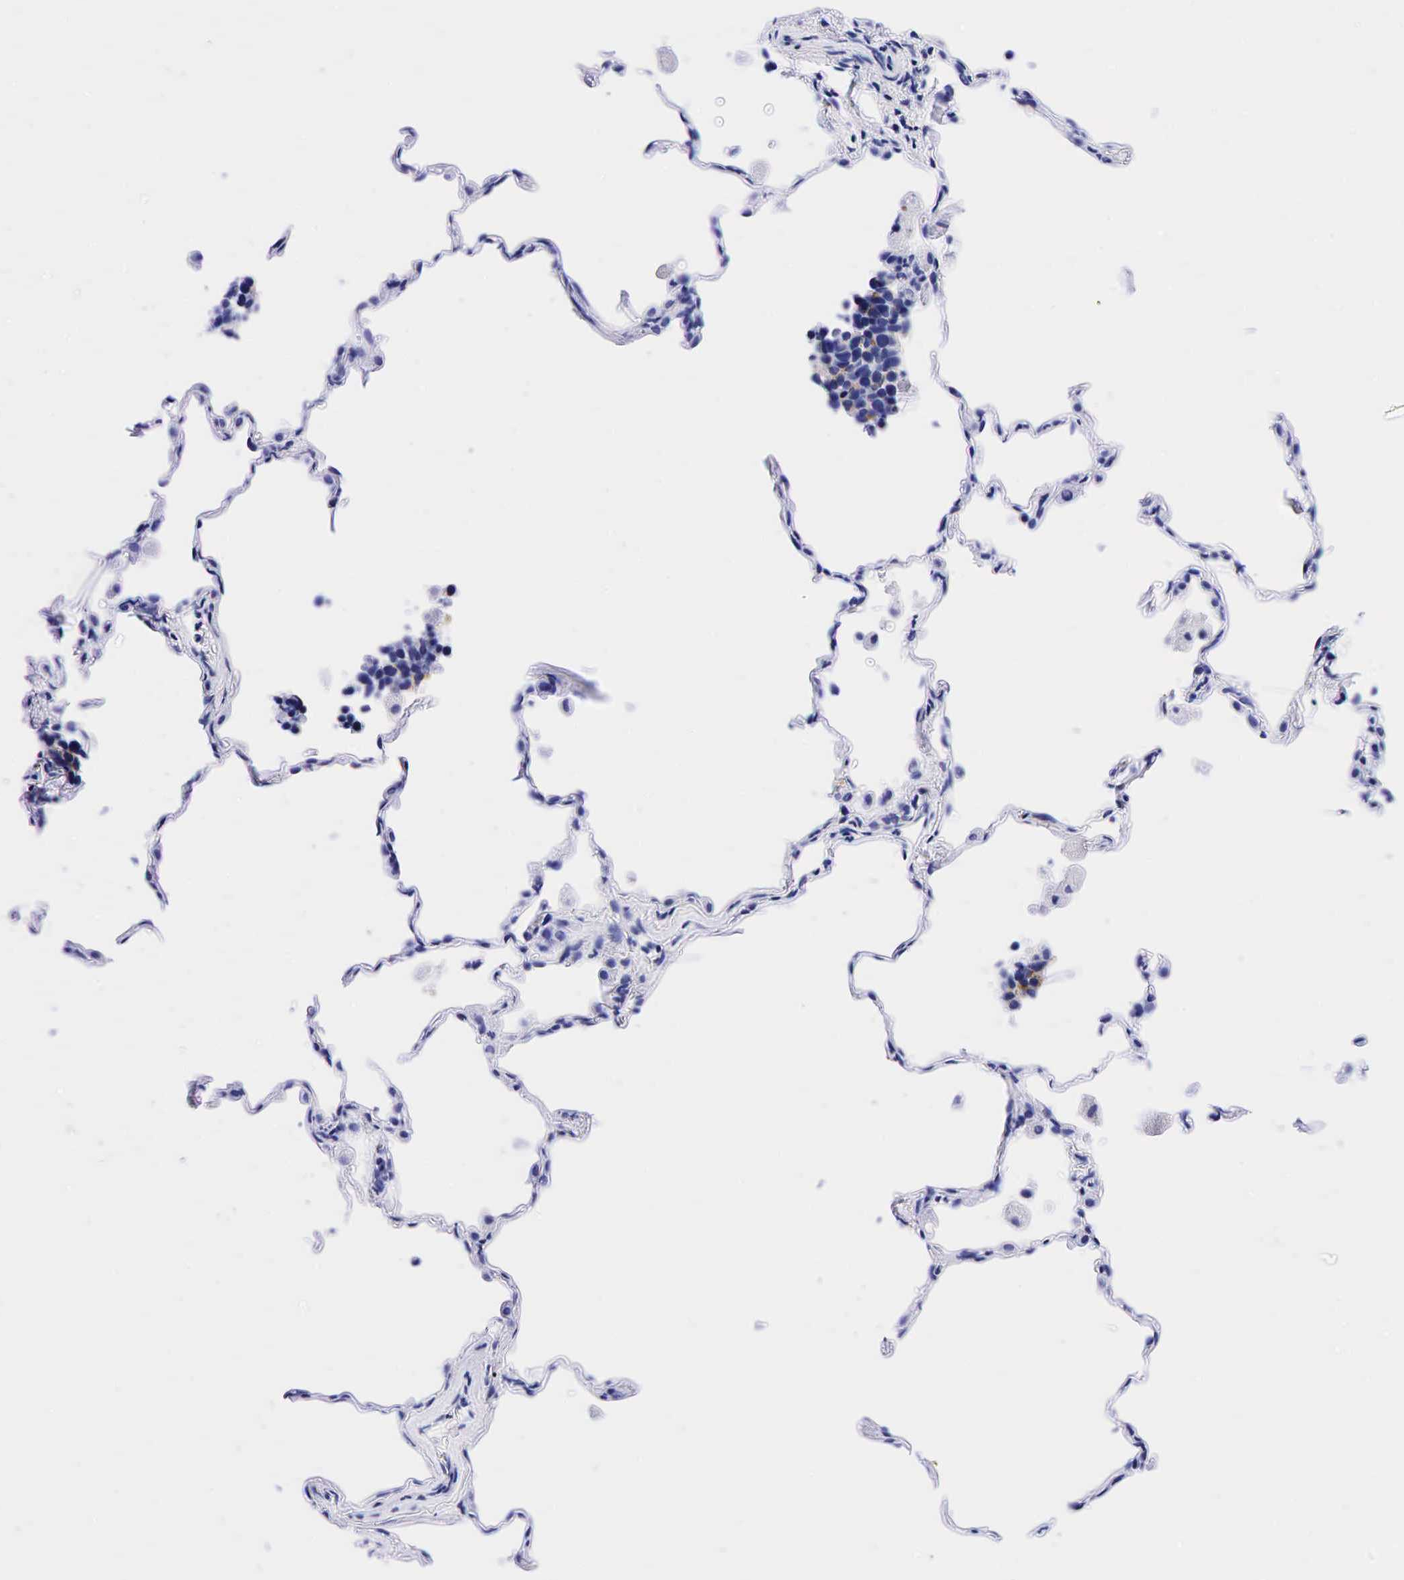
{"staining": {"intensity": "weak", "quantity": "<25%", "location": "cytoplasmic/membranous"}, "tissue": "lung cancer", "cell_type": "Tumor cells", "image_type": "cancer", "snomed": [{"axis": "morphology", "description": "Neoplasm, malignant, NOS"}, {"axis": "topography", "description": "Lung"}], "caption": "Immunohistochemistry image of neoplastic tissue: lung neoplasm (malignant) stained with DAB (3,3'-diaminobenzidine) demonstrates no significant protein staining in tumor cells.", "gene": "CHGA", "patient": {"sex": "female", "age": 75}}